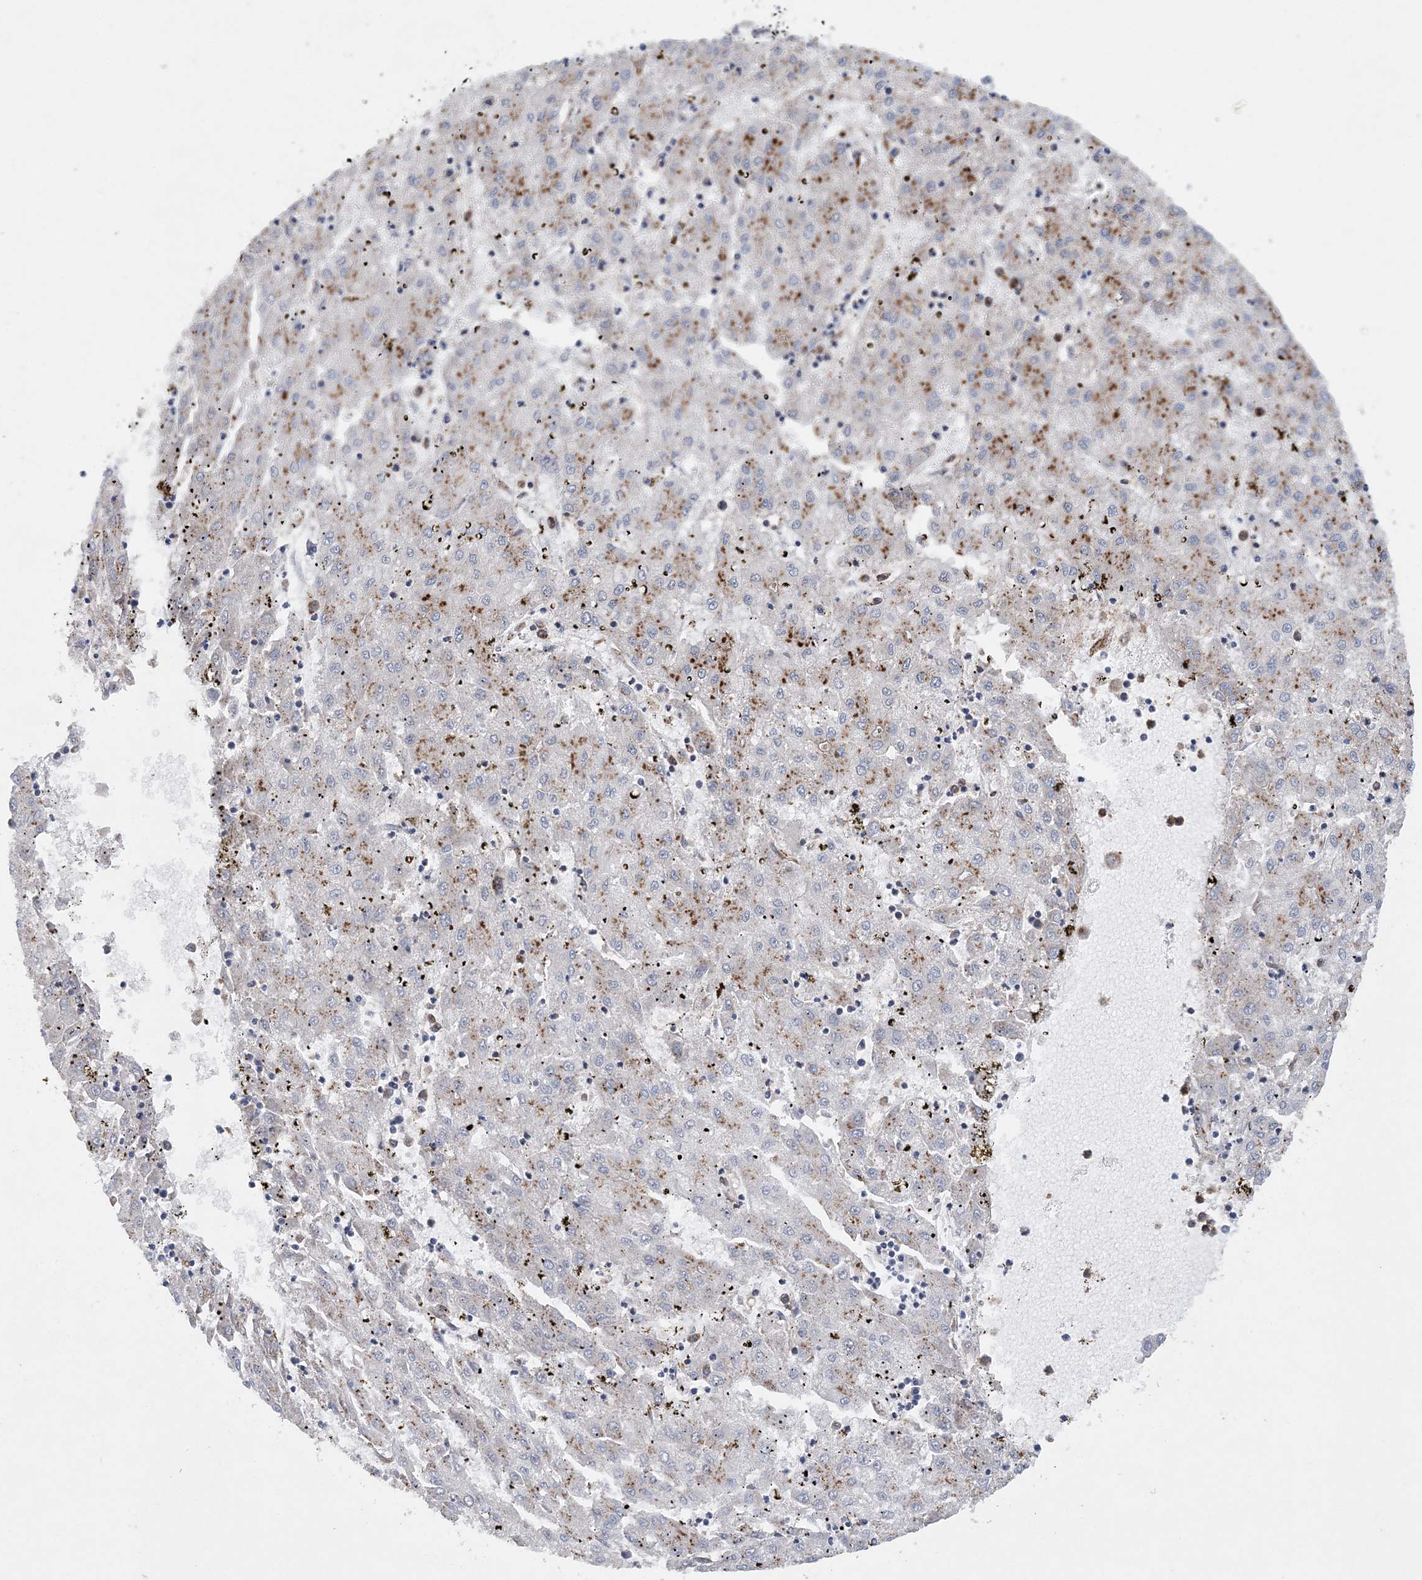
{"staining": {"intensity": "moderate", "quantity": "<25%", "location": "cytoplasmic/membranous"}, "tissue": "liver cancer", "cell_type": "Tumor cells", "image_type": "cancer", "snomed": [{"axis": "morphology", "description": "Carcinoma, Hepatocellular, NOS"}, {"axis": "topography", "description": "Liver"}], "caption": "This histopathology image exhibits liver hepatocellular carcinoma stained with IHC to label a protein in brown. The cytoplasmic/membranous of tumor cells show moderate positivity for the protein. Nuclei are counter-stained blue.", "gene": "PTTG1IP", "patient": {"sex": "male", "age": 72}}